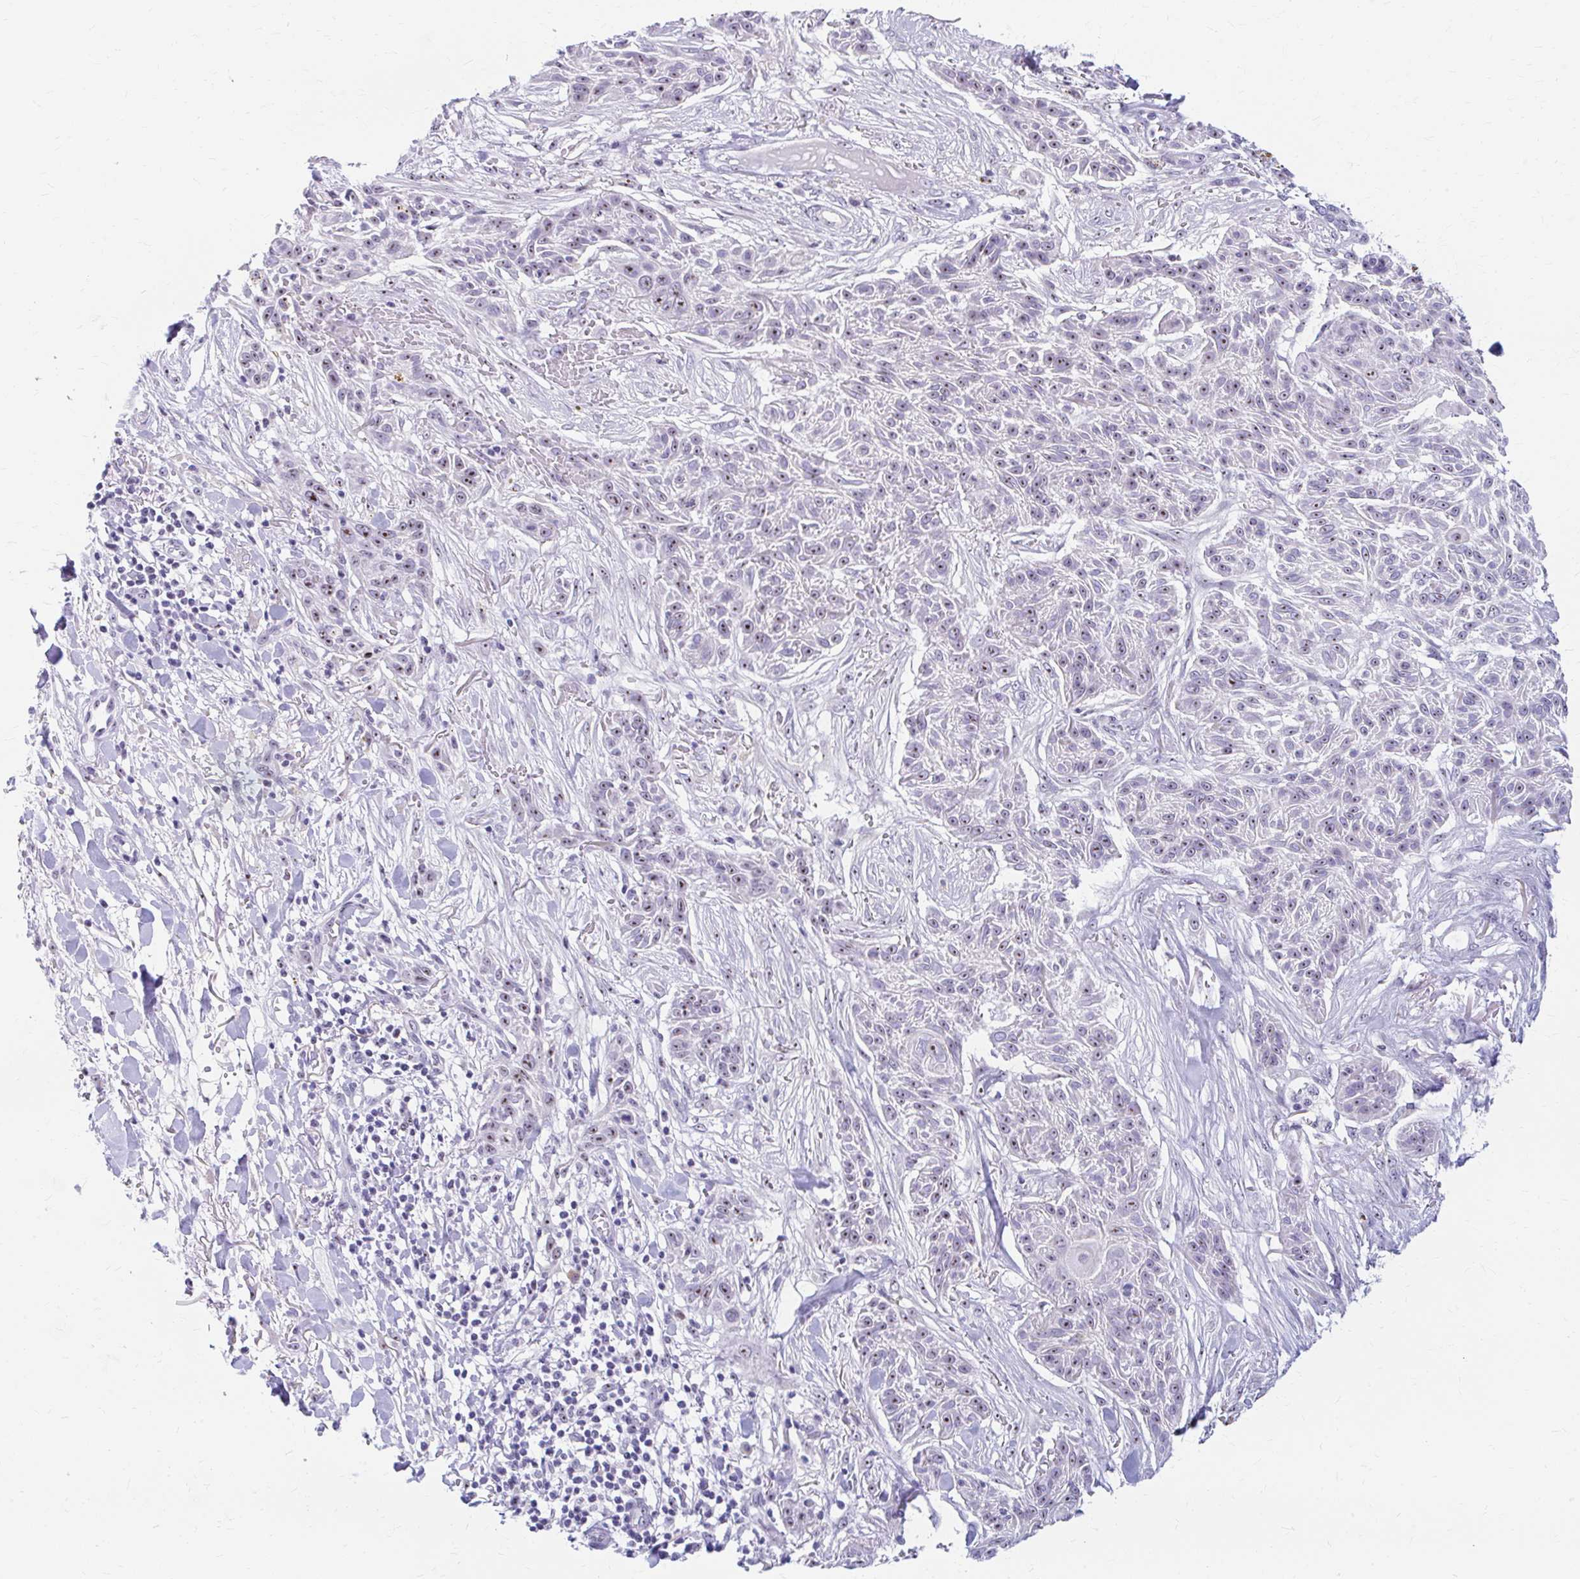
{"staining": {"intensity": "moderate", "quantity": ">75%", "location": "nuclear"}, "tissue": "skin cancer", "cell_type": "Tumor cells", "image_type": "cancer", "snomed": [{"axis": "morphology", "description": "Squamous cell carcinoma, NOS"}, {"axis": "topography", "description": "Skin"}], "caption": "An immunohistochemistry histopathology image of neoplastic tissue is shown. Protein staining in brown labels moderate nuclear positivity in skin squamous cell carcinoma within tumor cells.", "gene": "FTSJ3", "patient": {"sex": "male", "age": 86}}